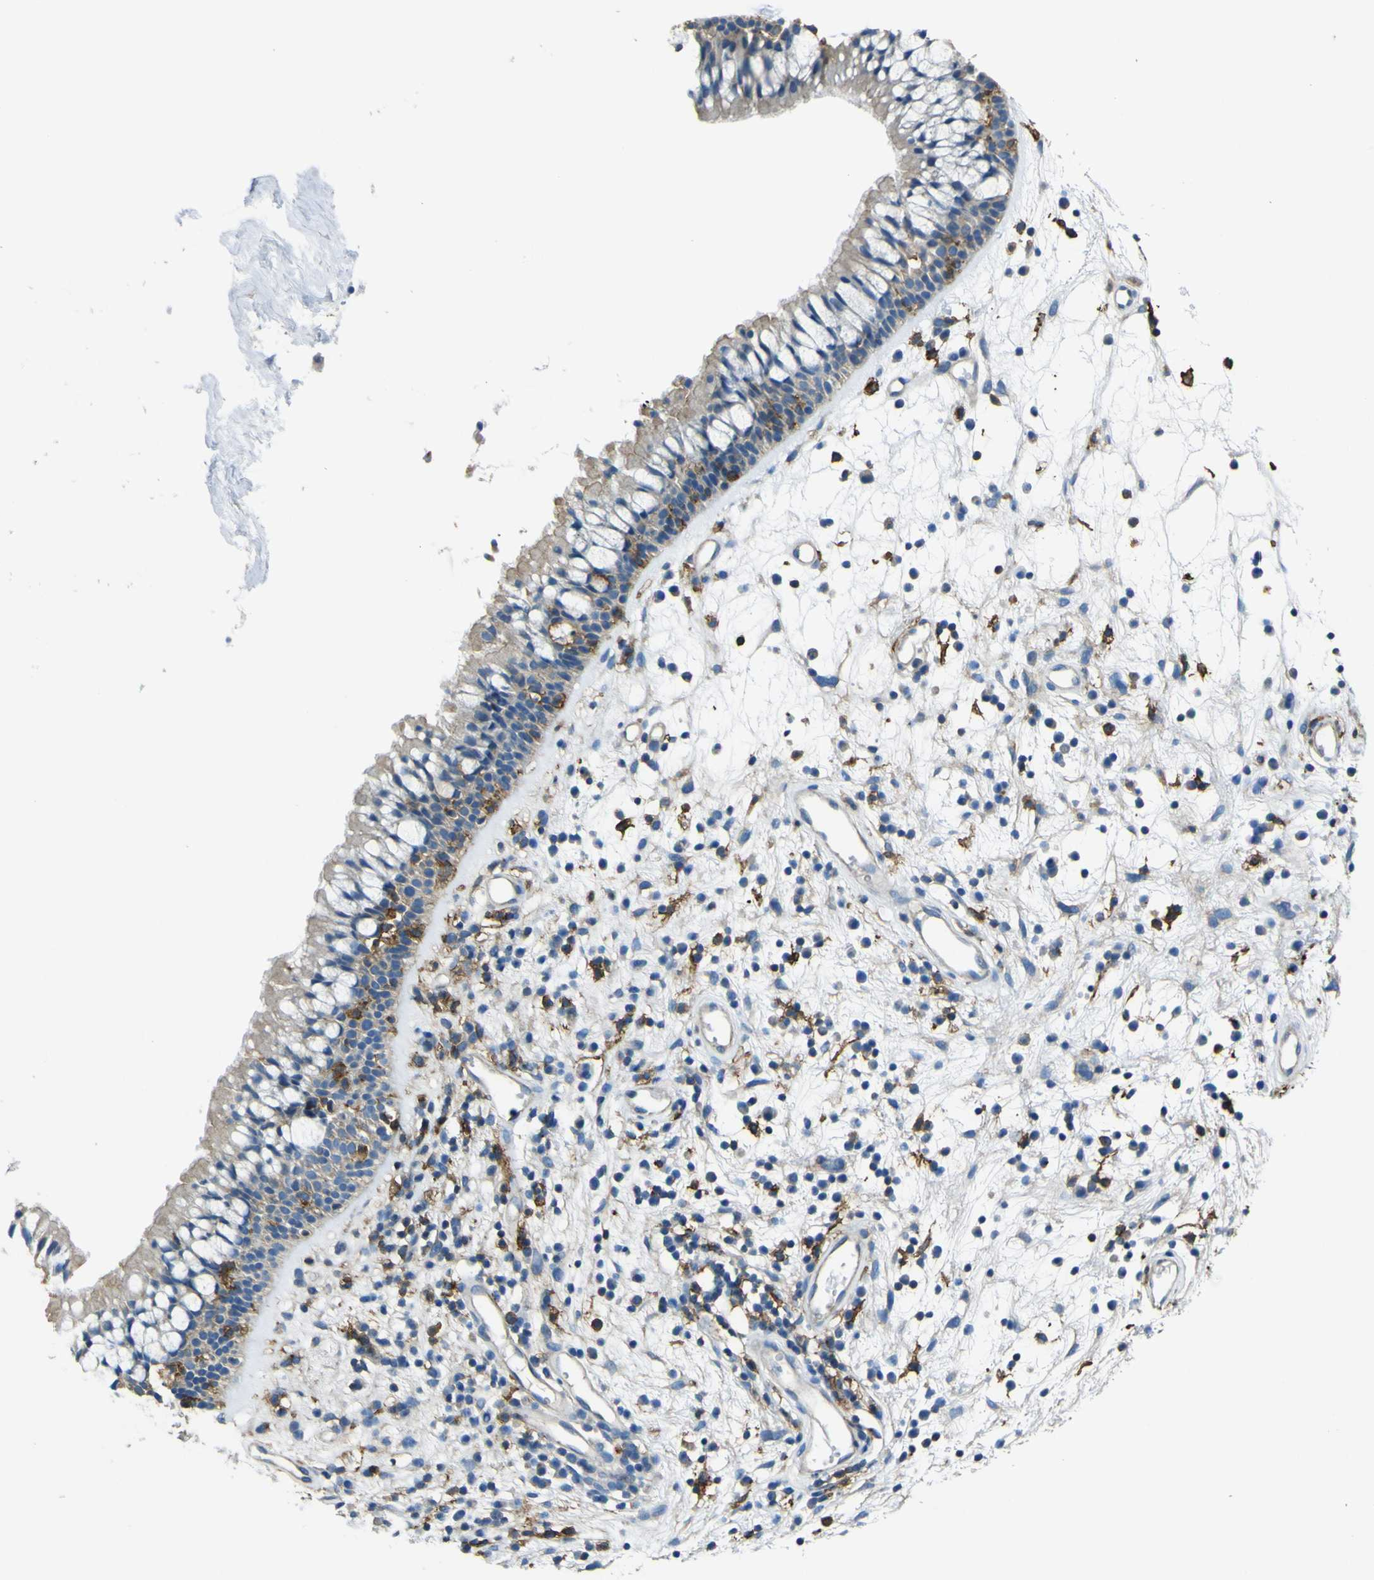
{"staining": {"intensity": "weak", "quantity": "25%-75%", "location": "cytoplasmic/membranous"}, "tissue": "nasopharynx", "cell_type": "Respiratory epithelial cells", "image_type": "normal", "snomed": [{"axis": "morphology", "description": "Normal tissue, NOS"}, {"axis": "morphology", "description": "Inflammation, NOS"}, {"axis": "topography", "description": "Nasopharynx"}], "caption": "Protein staining shows weak cytoplasmic/membranous expression in approximately 25%-75% of respiratory epithelial cells in normal nasopharynx. Immunohistochemistry (ihc) stains the protein of interest in brown and the nuclei are stained blue.", "gene": "LAIR1", "patient": {"sex": "male", "age": 48}}